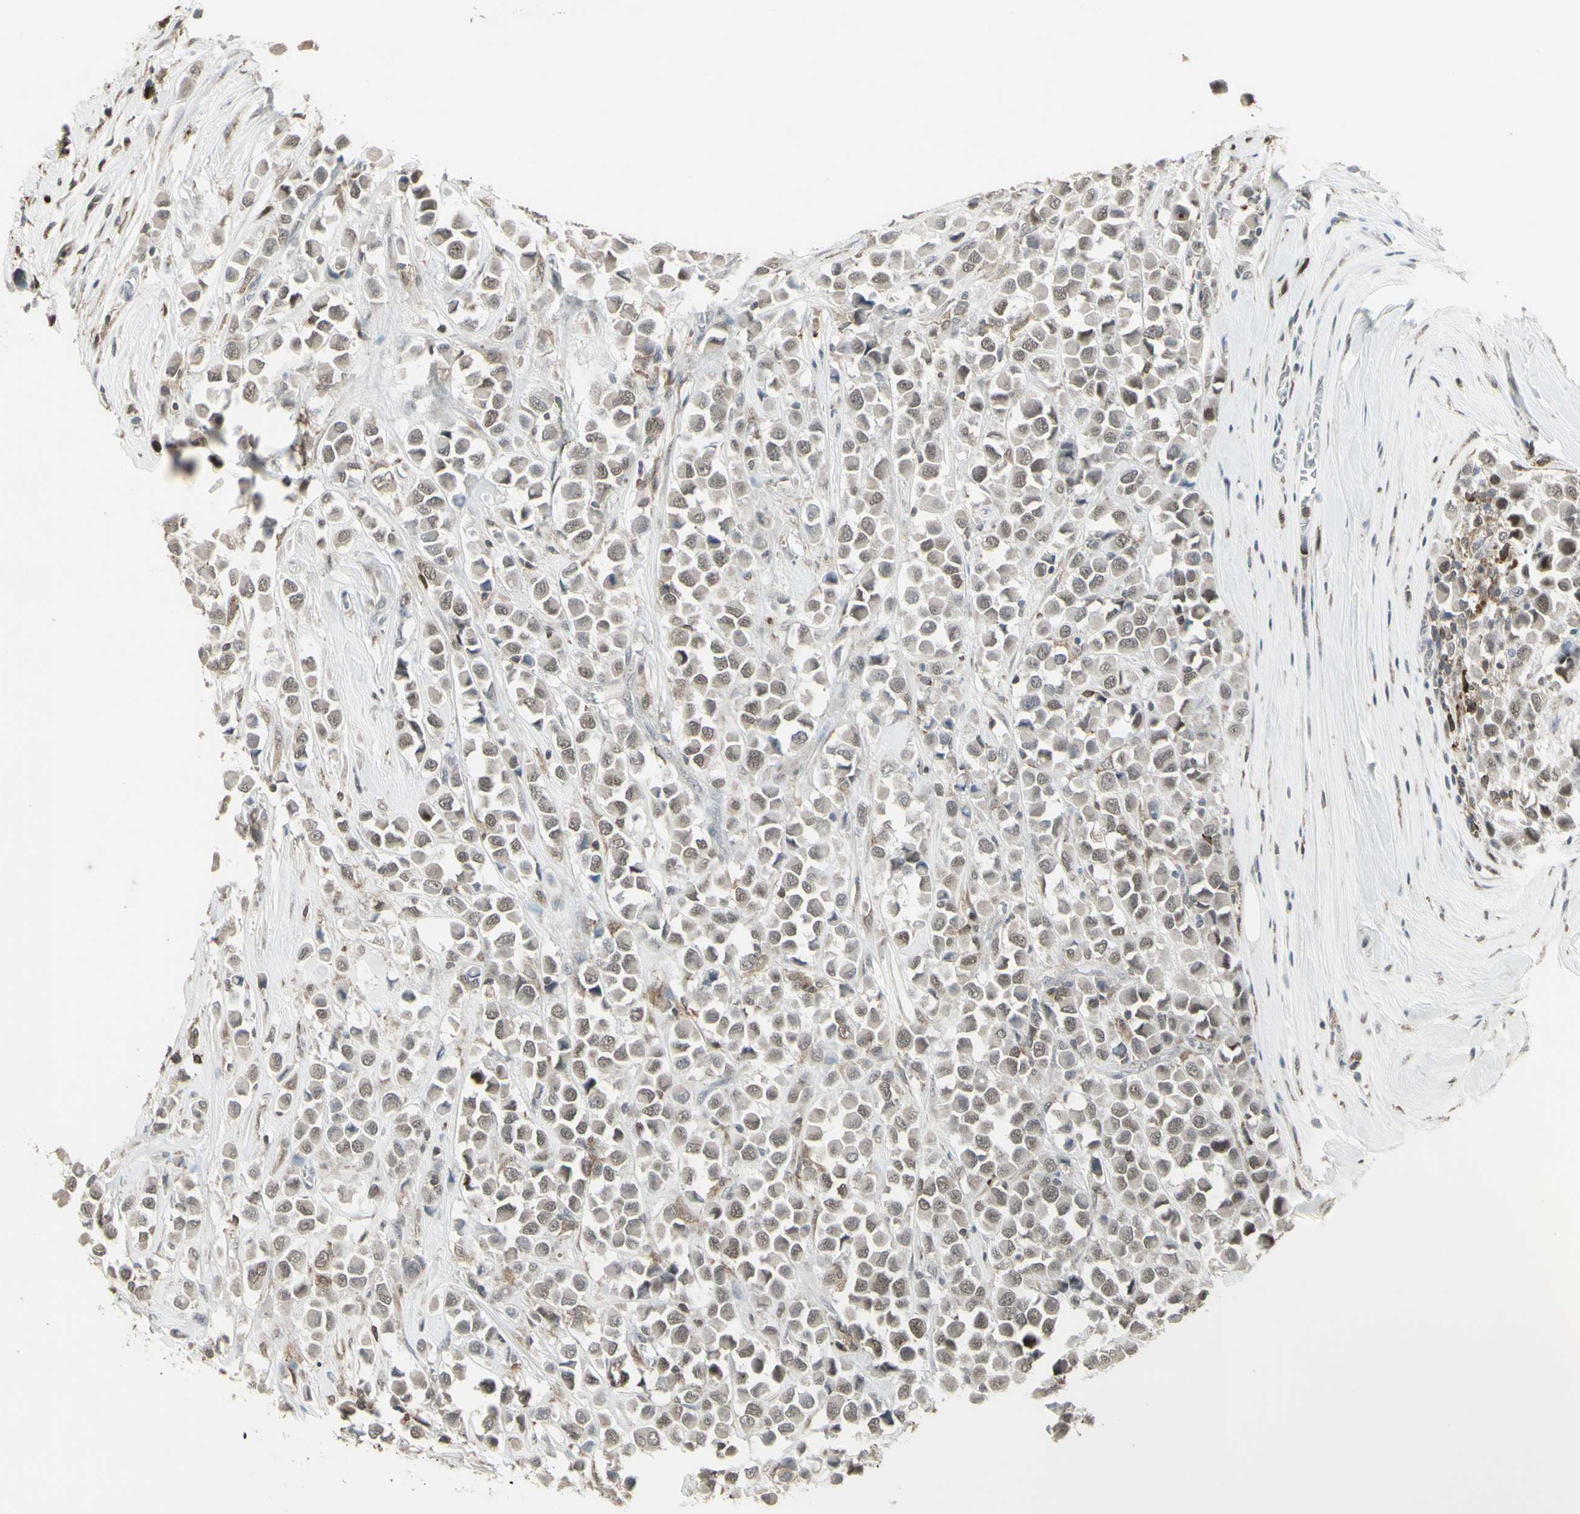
{"staining": {"intensity": "weak", "quantity": "25%-75%", "location": "cytoplasmic/membranous,nuclear"}, "tissue": "breast cancer", "cell_type": "Tumor cells", "image_type": "cancer", "snomed": [{"axis": "morphology", "description": "Duct carcinoma"}, {"axis": "topography", "description": "Breast"}], "caption": "This histopathology image demonstrates immunohistochemistry staining of breast cancer (intraductal carcinoma), with low weak cytoplasmic/membranous and nuclear staining in about 25%-75% of tumor cells.", "gene": "SAMSN1", "patient": {"sex": "female", "age": 61}}